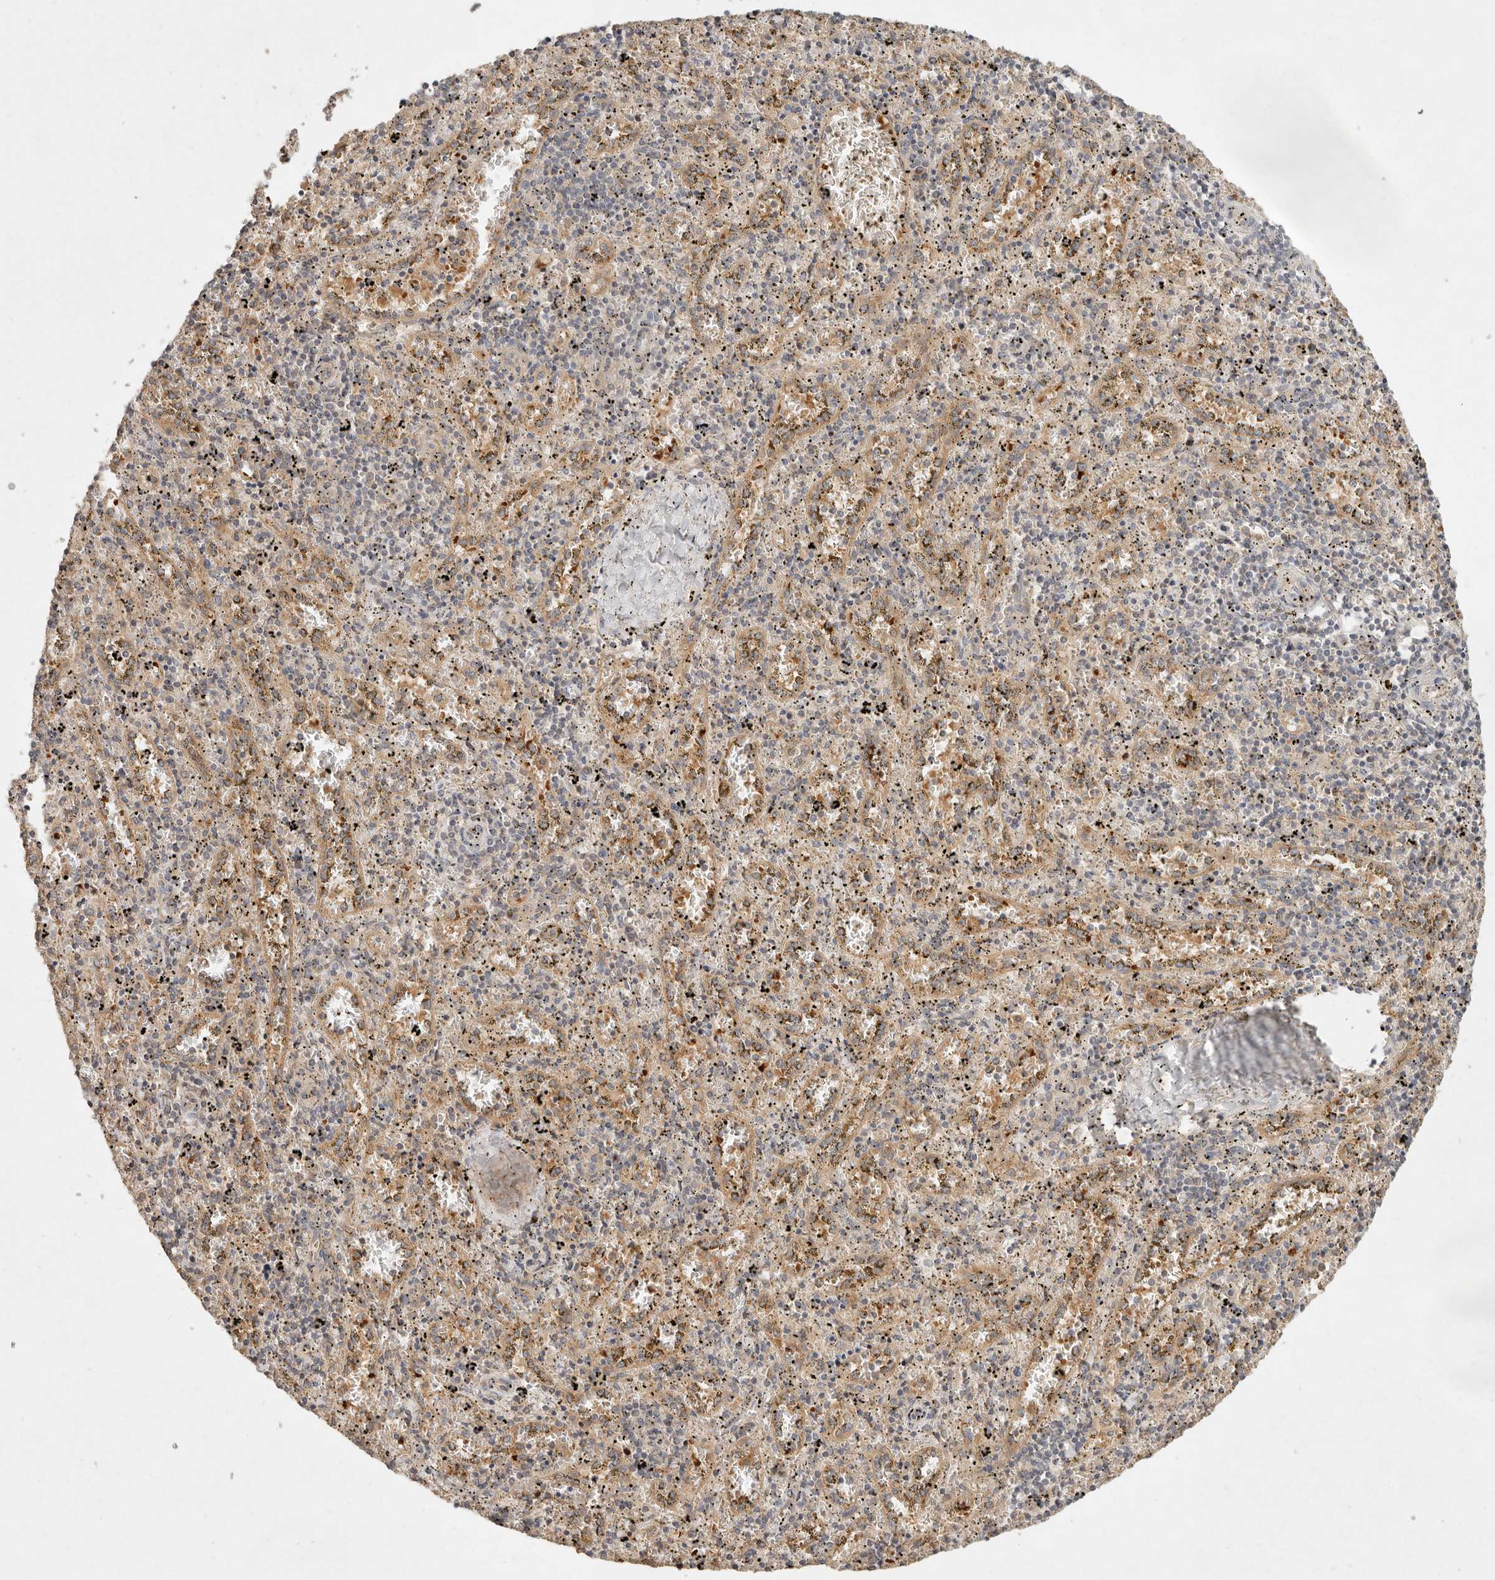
{"staining": {"intensity": "weak", "quantity": "<25%", "location": "cytoplasmic/membranous"}, "tissue": "spleen", "cell_type": "Cells in red pulp", "image_type": "normal", "snomed": [{"axis": "morphology", "description": "Normal tissue, NOS"}, {"axis": "topography", "description": "Spleen"}], "caption": "Histopathology image shows no significant protein expression in cells in red pulp of unremarkable spleen.", "gene": "HECTD3", "patient": {"sex": "male", "age": 11}}